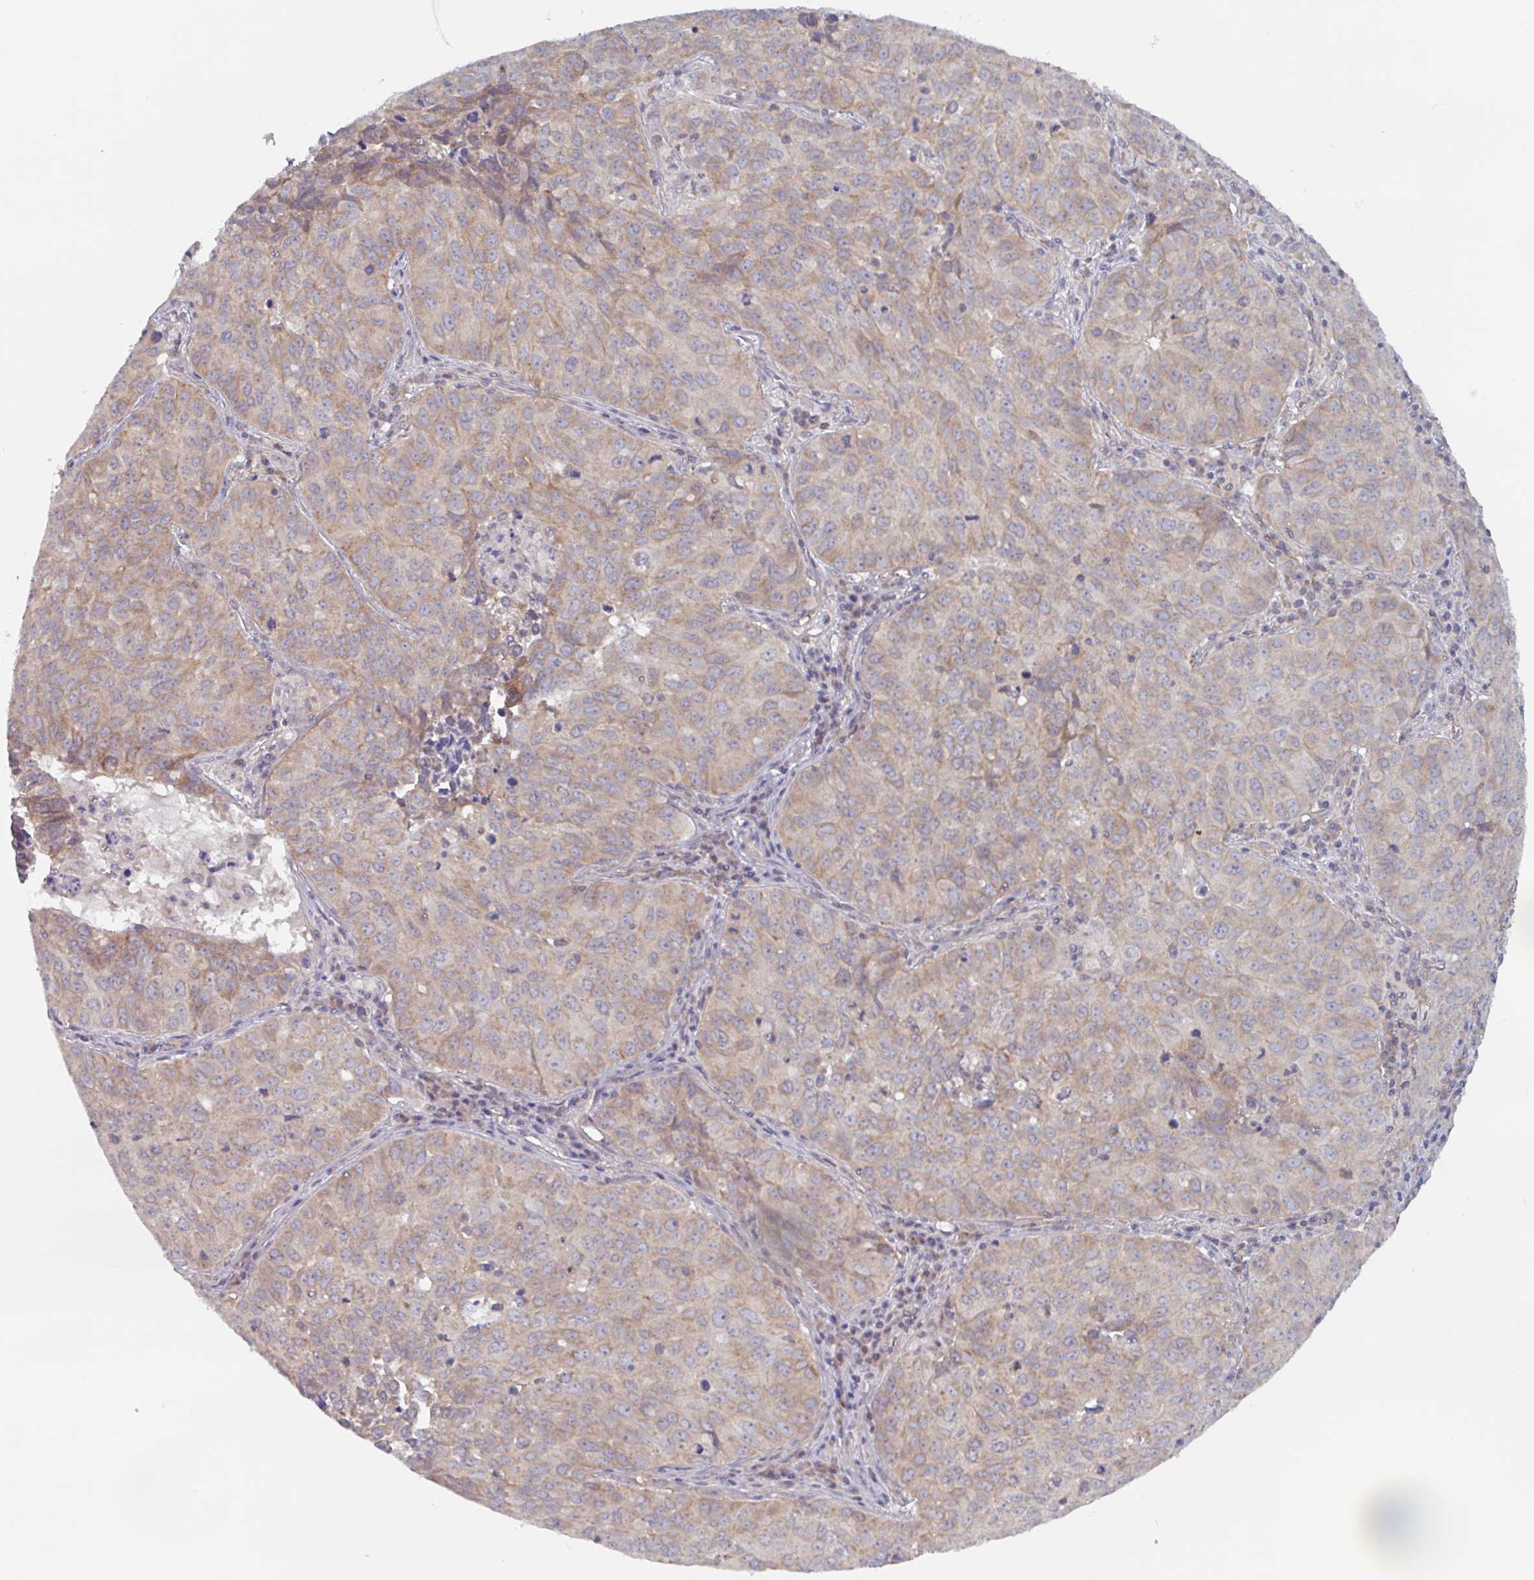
{"staining": {"intensity": "weak", "quantity": ">75%", "location": "cytoplasmic/membranous"}, "tissue": "lung cancer", "cell_type": "Tumor cells", "image_type": "cancer", "snomed": [{"axis": "morphology", "description": "Adenocarcinoma, NOS"}, {"axis": "topography", "description": "Lung"}], "caption": "Adenocarcinoma (lung) stained for a protein demonstrates weak cytoplasmic/membranous positivity in tumor cells. The protein of interest is shown in brown color, while the nuclei are stained blue.", "gene": "SURF1", "patient": {"sex": "female", "age": 50}}